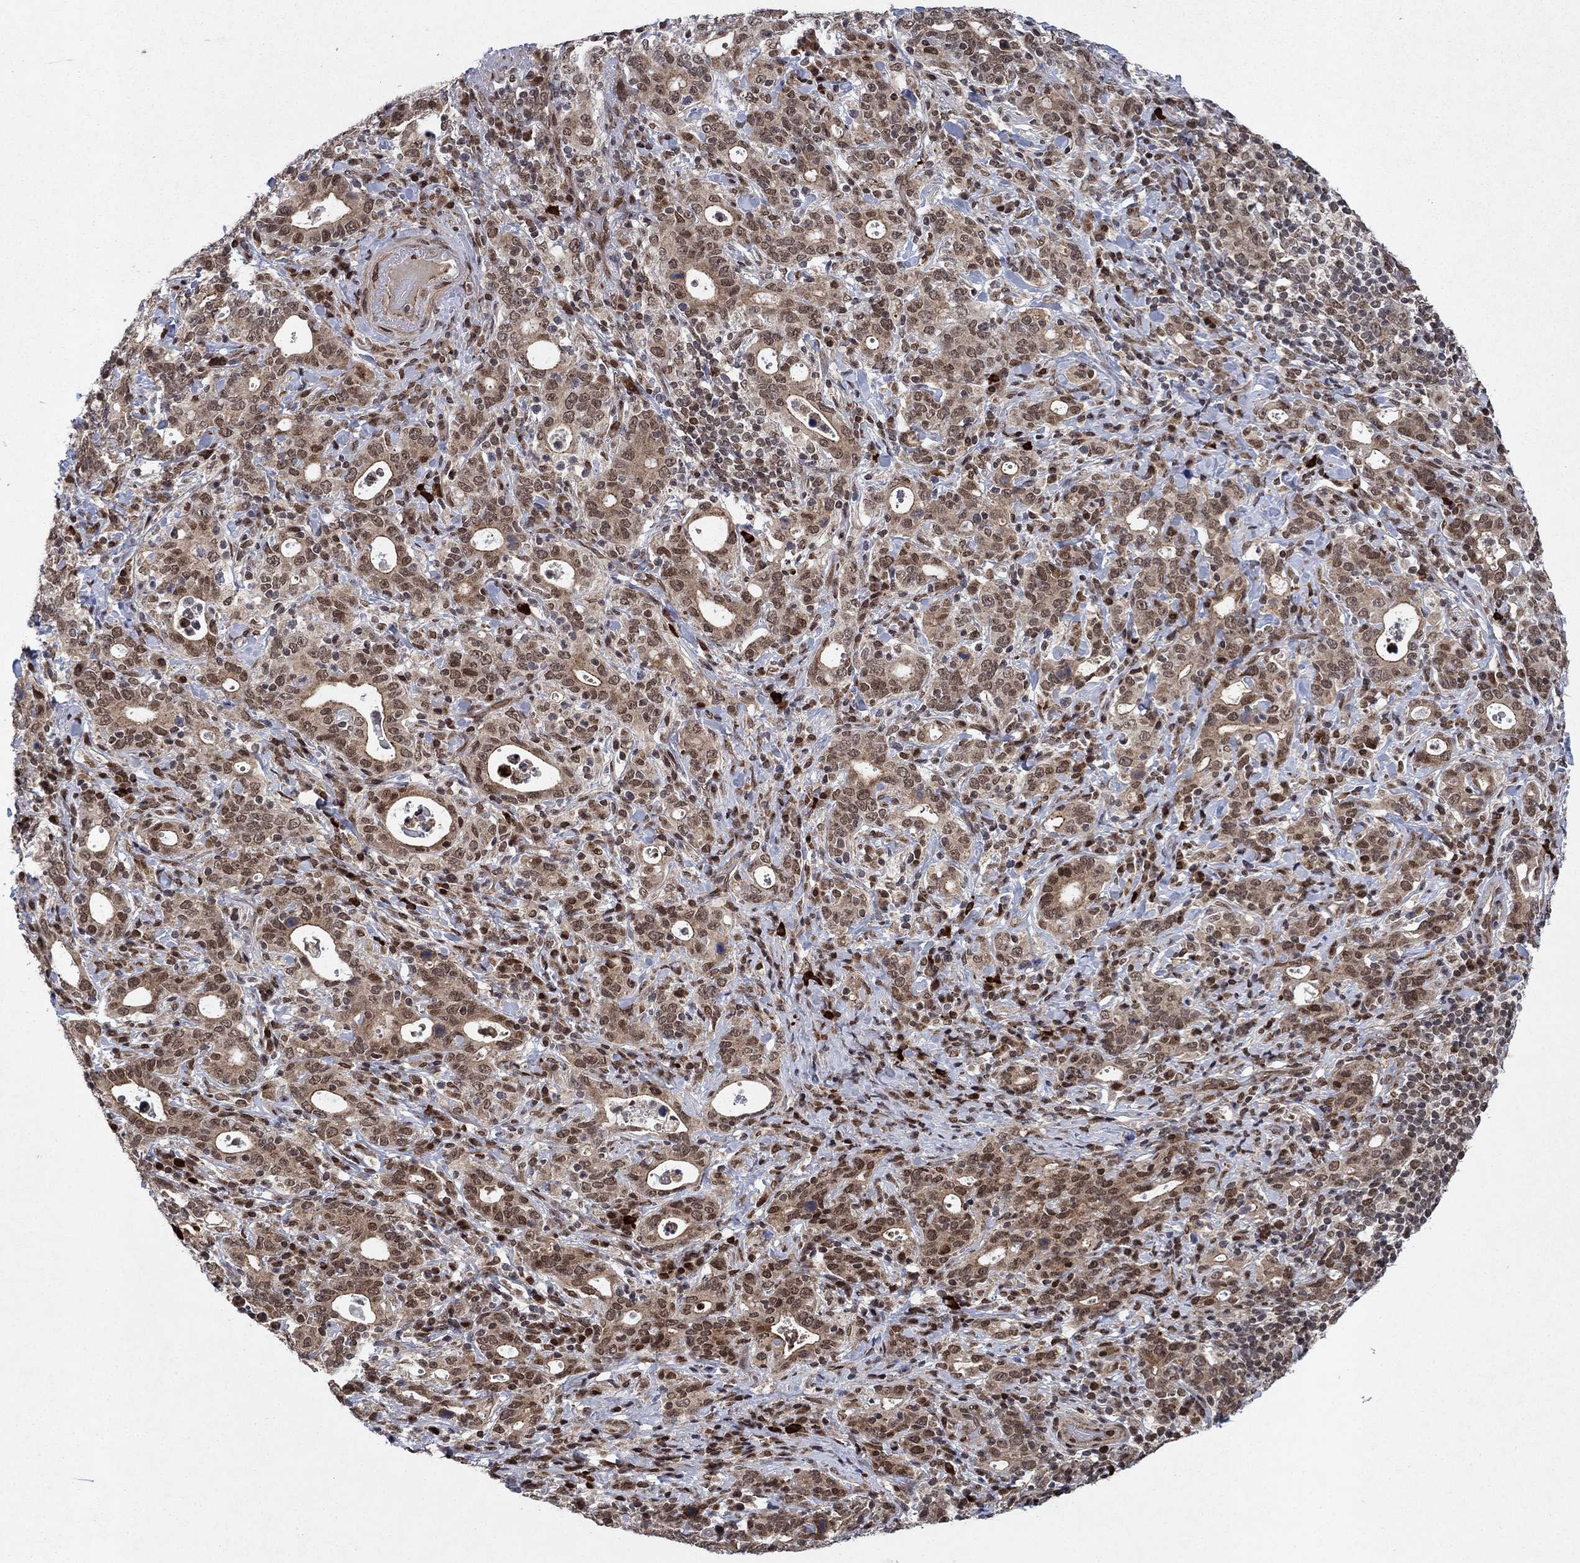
{"staining": {"intensity": "strong", "quantity": "<25%", "location": "nuclear"}, "tissue": "stomach cancer", "cell_type": "Tumor cells", "image_type": "cancer", "snomed": [{"axis": "morphology", "description": "Adenocarcinoma, NOS"}, {"axis": "topography", "description": "Stomach"}], "caption": "This histopathology image demonstrates immunohistochemistry (IHC) staining of human stomach adenocarcinoma, with medium strong nuclear positivity in approximately <25% of tumor cells.", "gene": "PRICKLE4", "patient": {"sex": "male", "age": 79}}